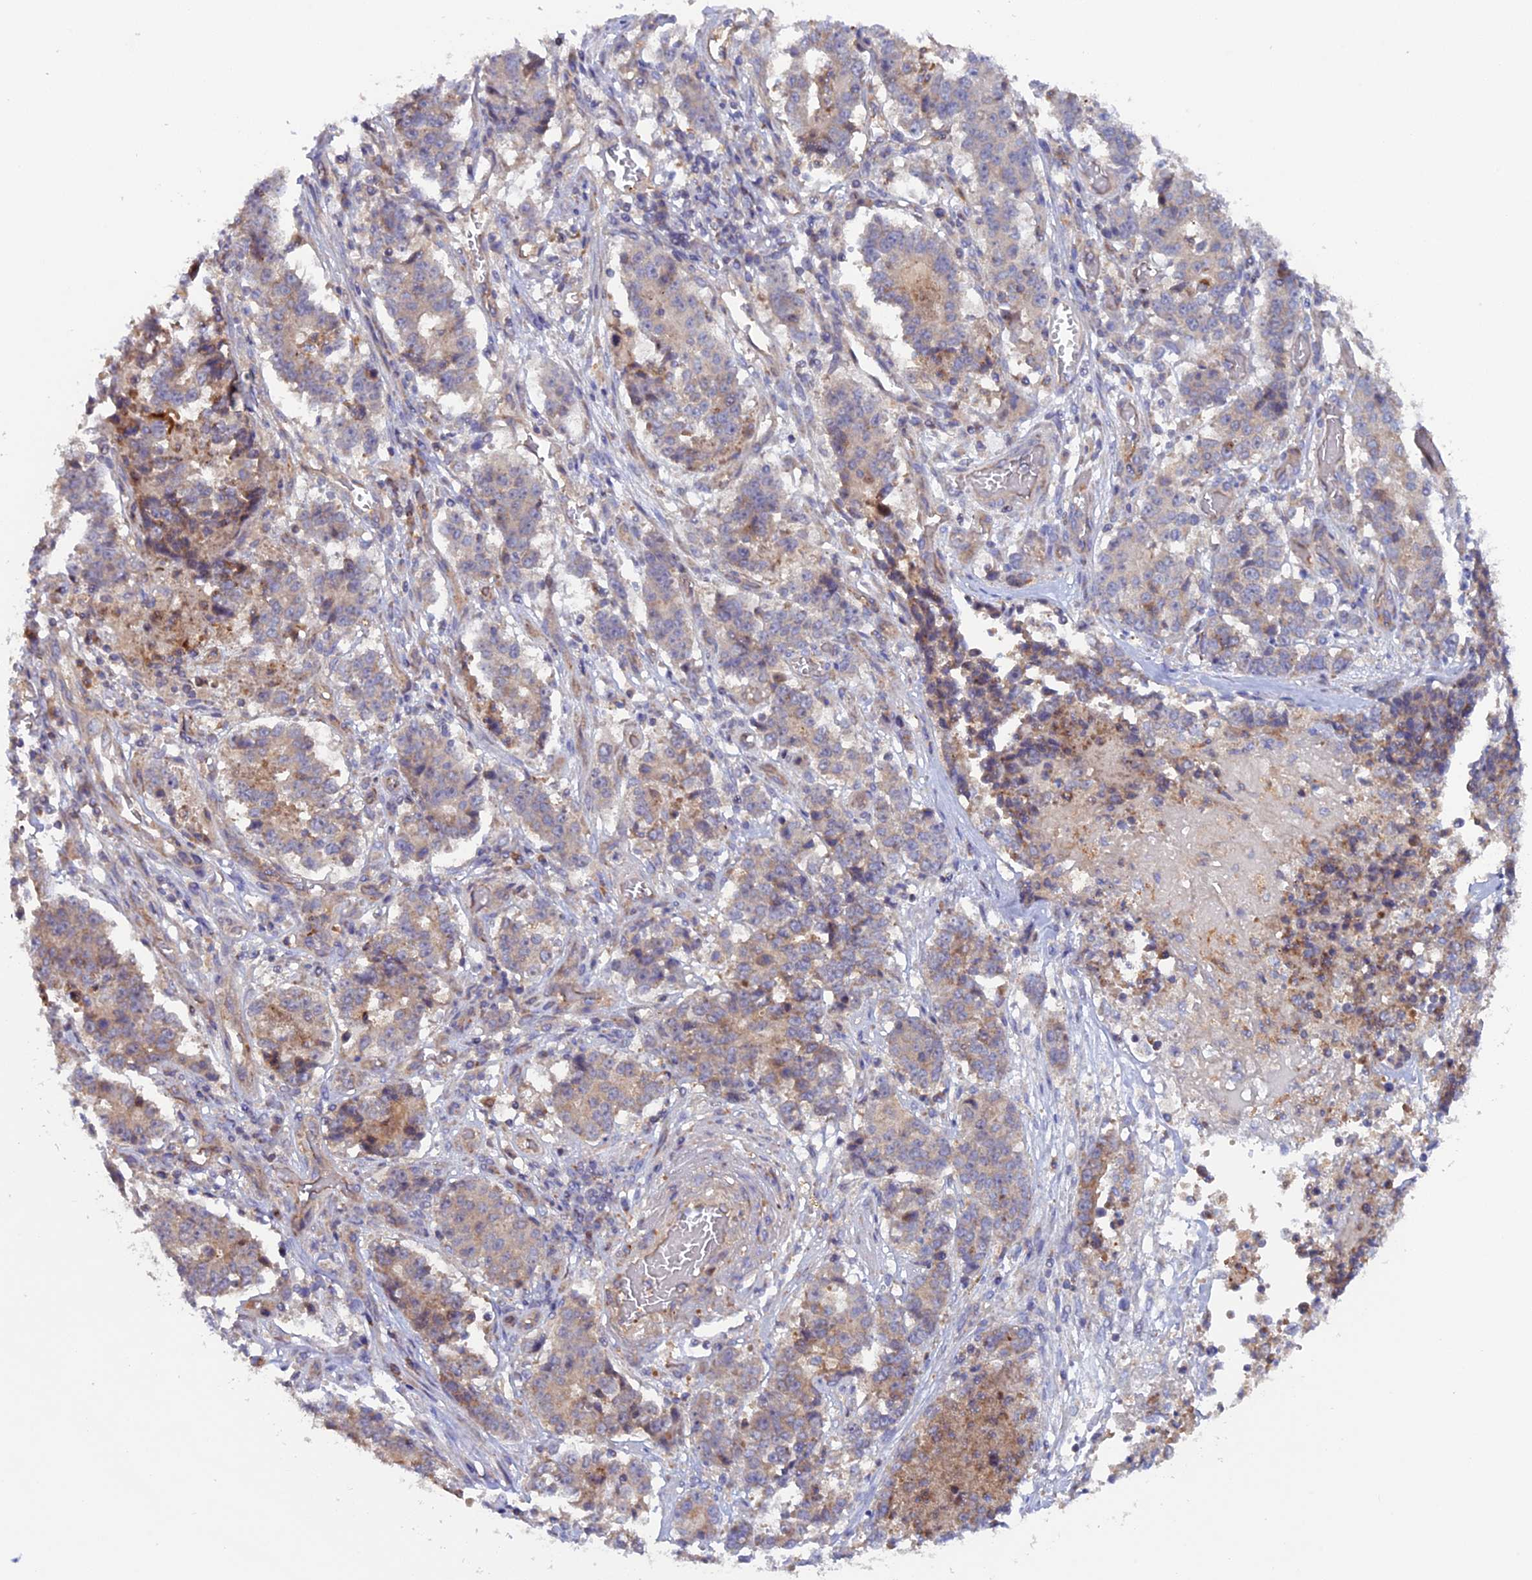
{"staining": {"intensity": "weak", "quantity": "25%-75%", "location": "cytoplasmic/membranous"}, "tissue": "stomach cancer", "cell_type": "Tumor cells", "image_type": "cancer", "snomed": [{"axis": "morphology", "description": "Adenocarcinoma, NOS"}, {"axis": "topography", "description": "Stomach"}], "caption": "An immunohistochemistry (IHC) image of tumor tissue is shown. Protein staining in brown labels weak cytoplasmic/membranous positivity in stomach cancer within tumor cells. (DAB IHC, brown staining for protein, blue staining for nuclei).", "gene": "FERMT1", "patient": {"sex": "male", "age": 59}}